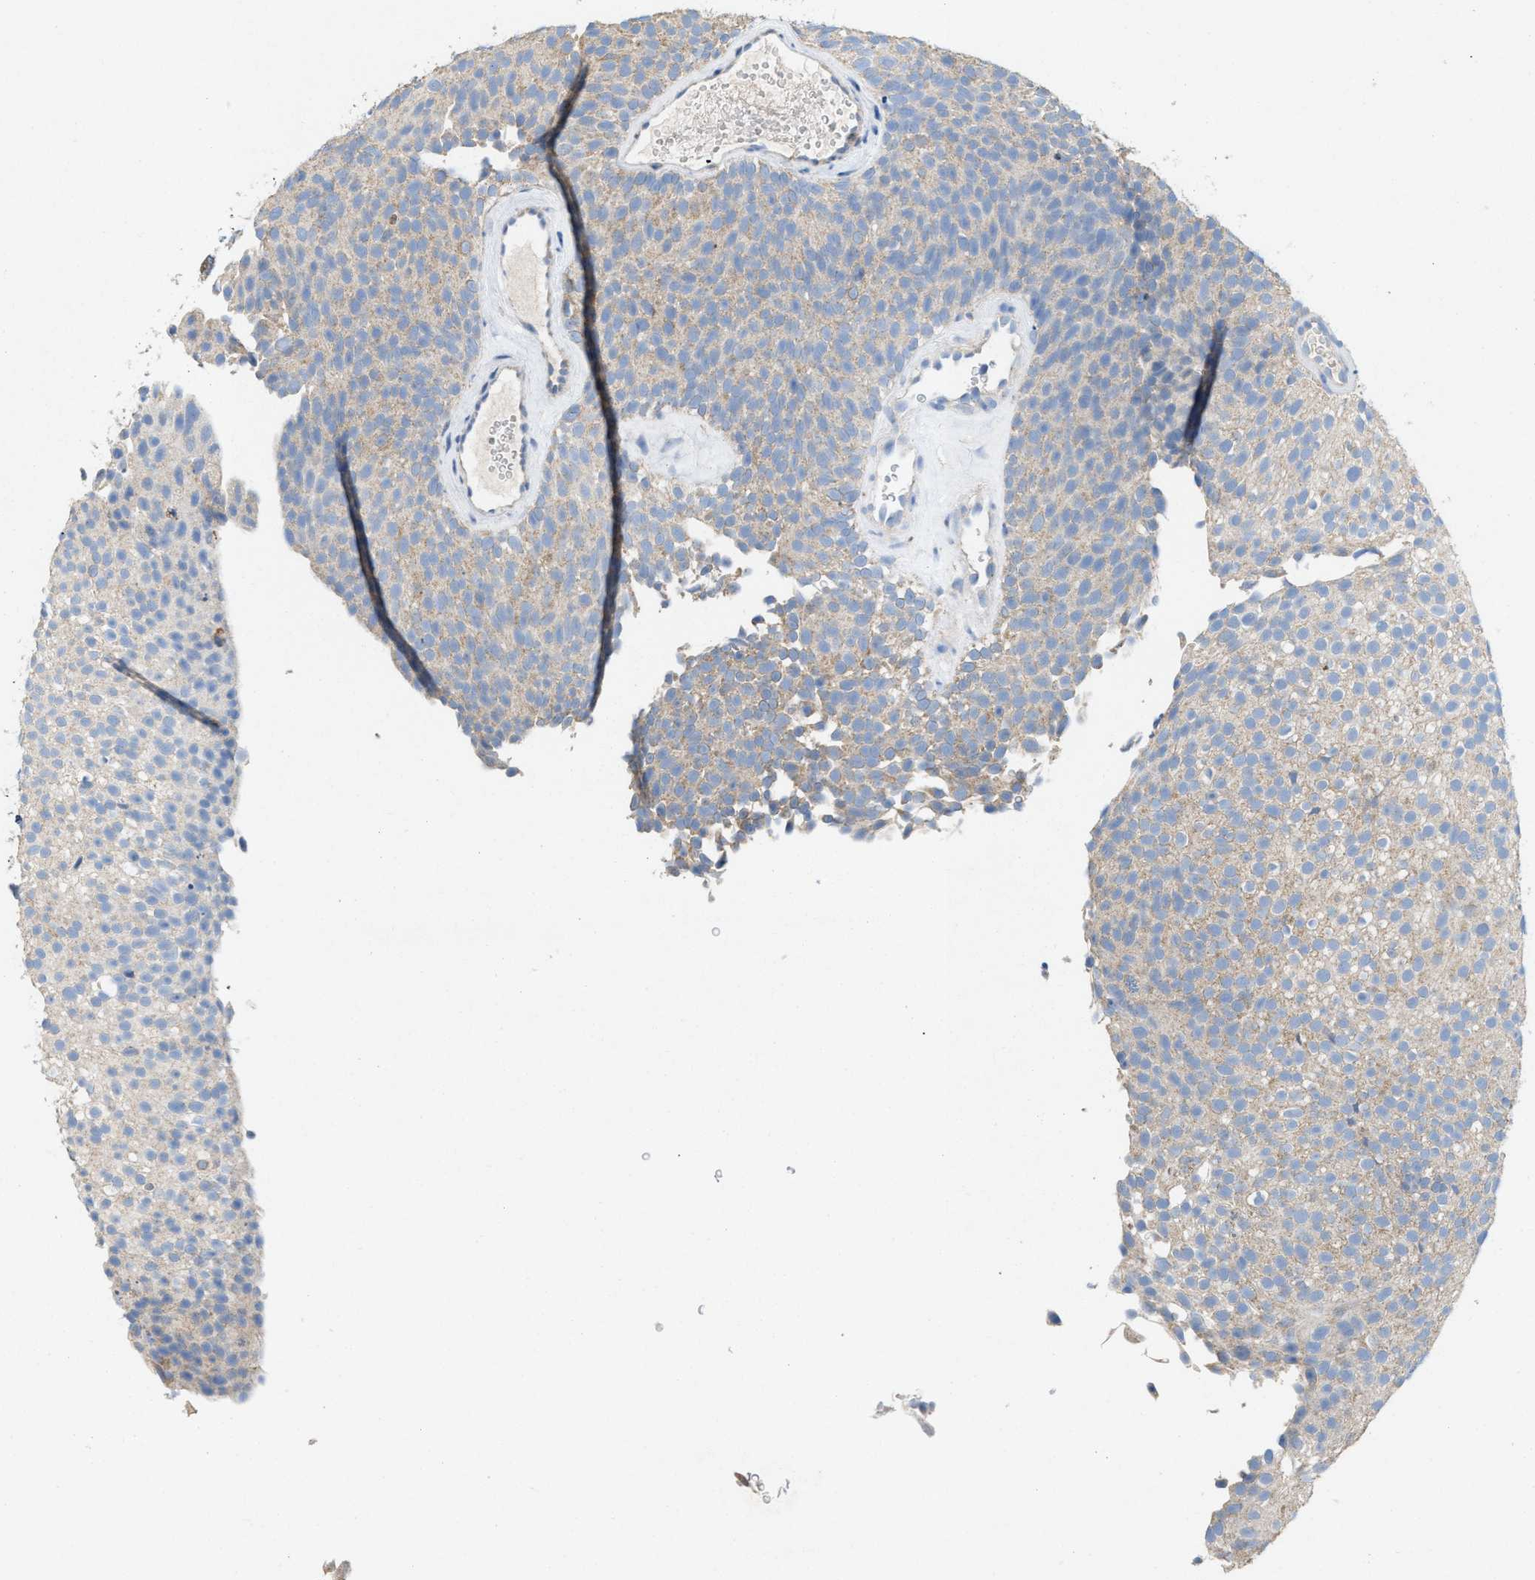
{"staining": {"intensity": "weak", "quantity": "<25%", "location": "cytoplasmic/membranous"}, "tissue": "urothelial cancer", "cell_type": "Tumor cells", "image_type": "cancer", "snomed": [{"axis": "morphology", "description": "Urothelial carcinoma, Low grade"}, {"axis": "topography", "description": "Urinary bladder"}], "caption": "High power microscopy micrograph of an immunohistochemistry photomicrograph of urothelial cancer, revealing no significant positivity in tumor cells. Brightfield microscopy of IHC stained with DAB (brown) and hematoxylin (blue), captured at high magnification.", "gene": "DYNC2I1", "patient": {"sex": "male", "age": 78}}